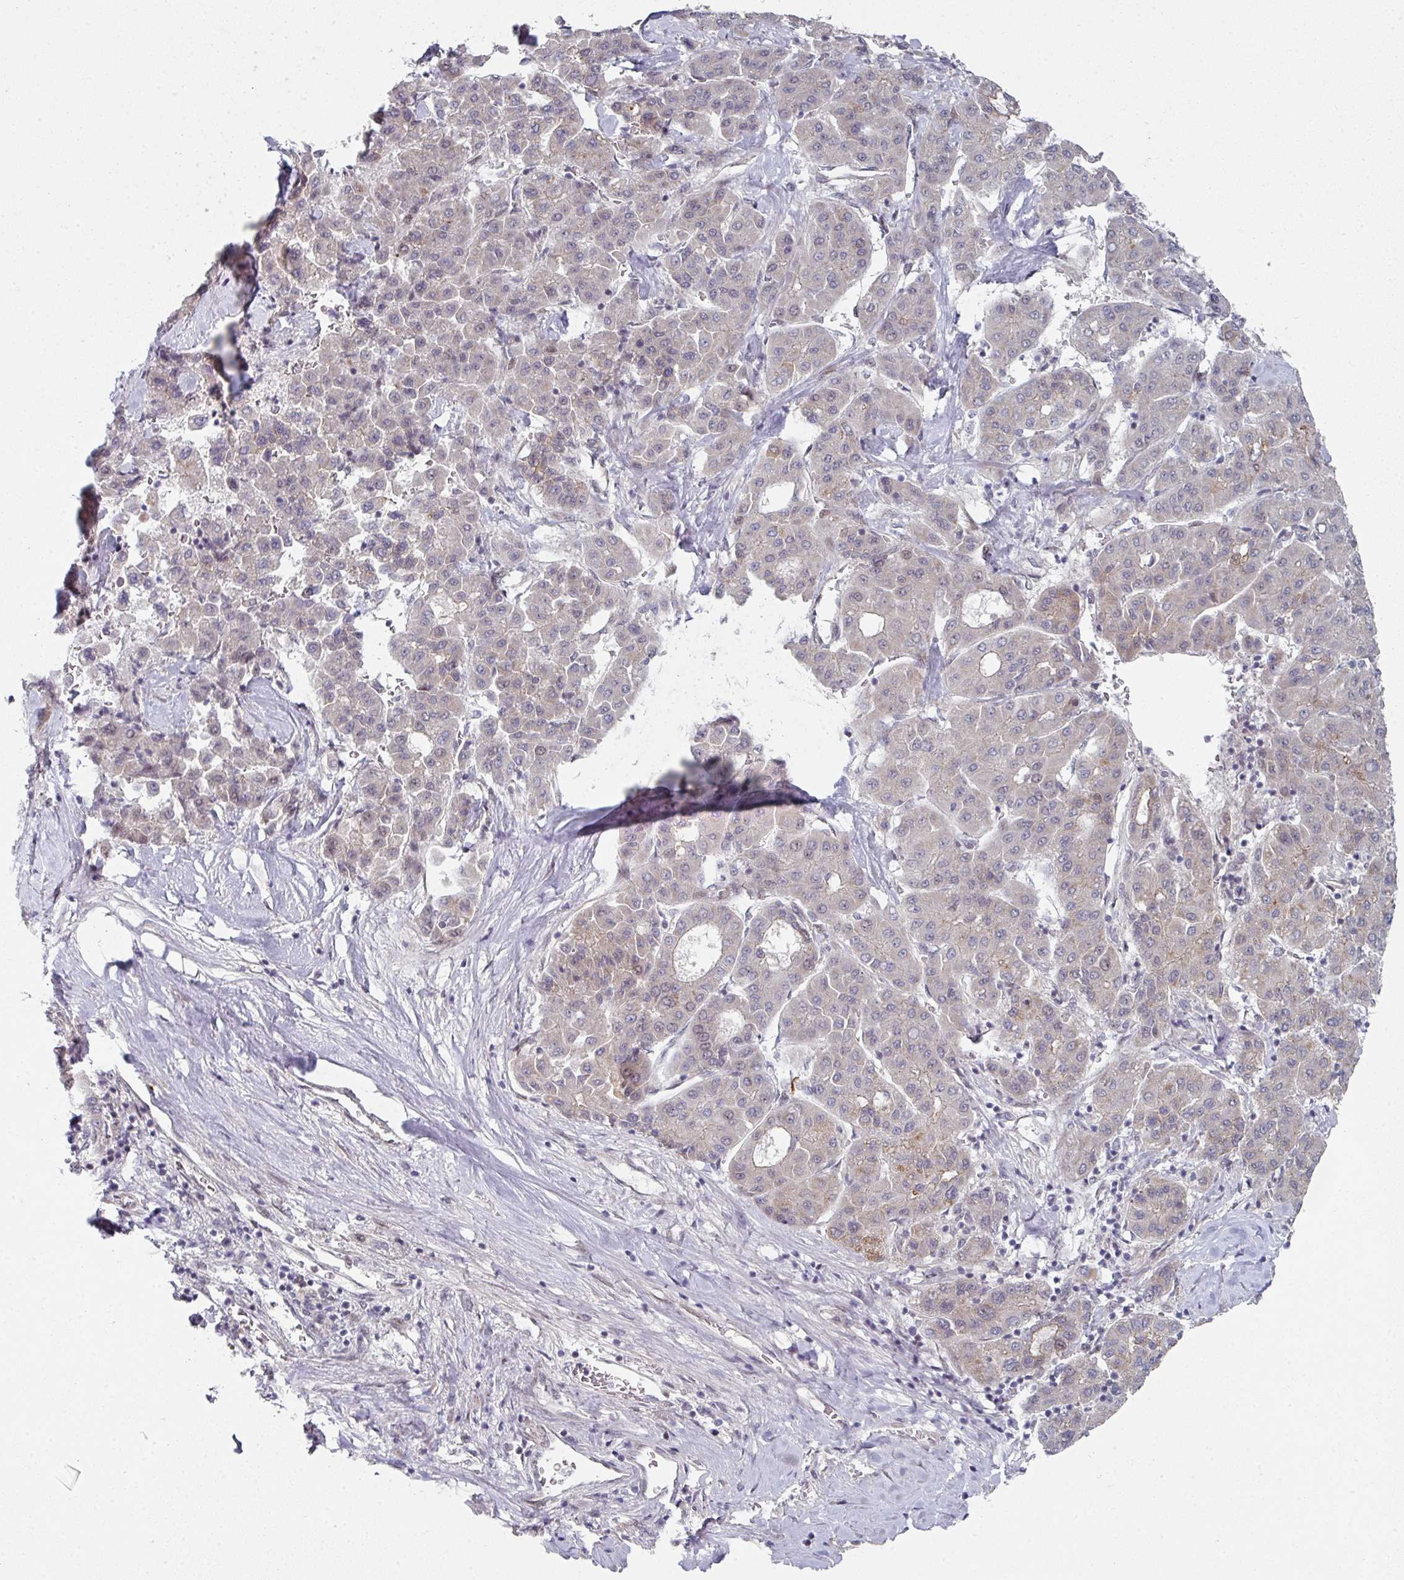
{"staining": {"intensity": "negative", "quantity": "none", "location": "none"}, "tissue": "liver cancer", "cell_type": "Tumor cells", "image_type": "cancer", "snomed": [{"axis": "morphology", "description": "Carcinoma, Hepatocellular, NOS"}, {"axis": "topography", "description": "Liver"}], "caption": "High power microscopy micrograph of an immunohistochemistry (IHC) image of liver cancer (hepatocellular carcinoma), revealing no significant positivity in tumor cells. (Stains: DAB (3,3'-diaminobenzidine) immunohistochemistry with hematoxylin counter stain, Microscopy: brightfield microscopy at high magnification).", "gene": "TMCC1", "patient": {"sex": "male", "age": 65}}